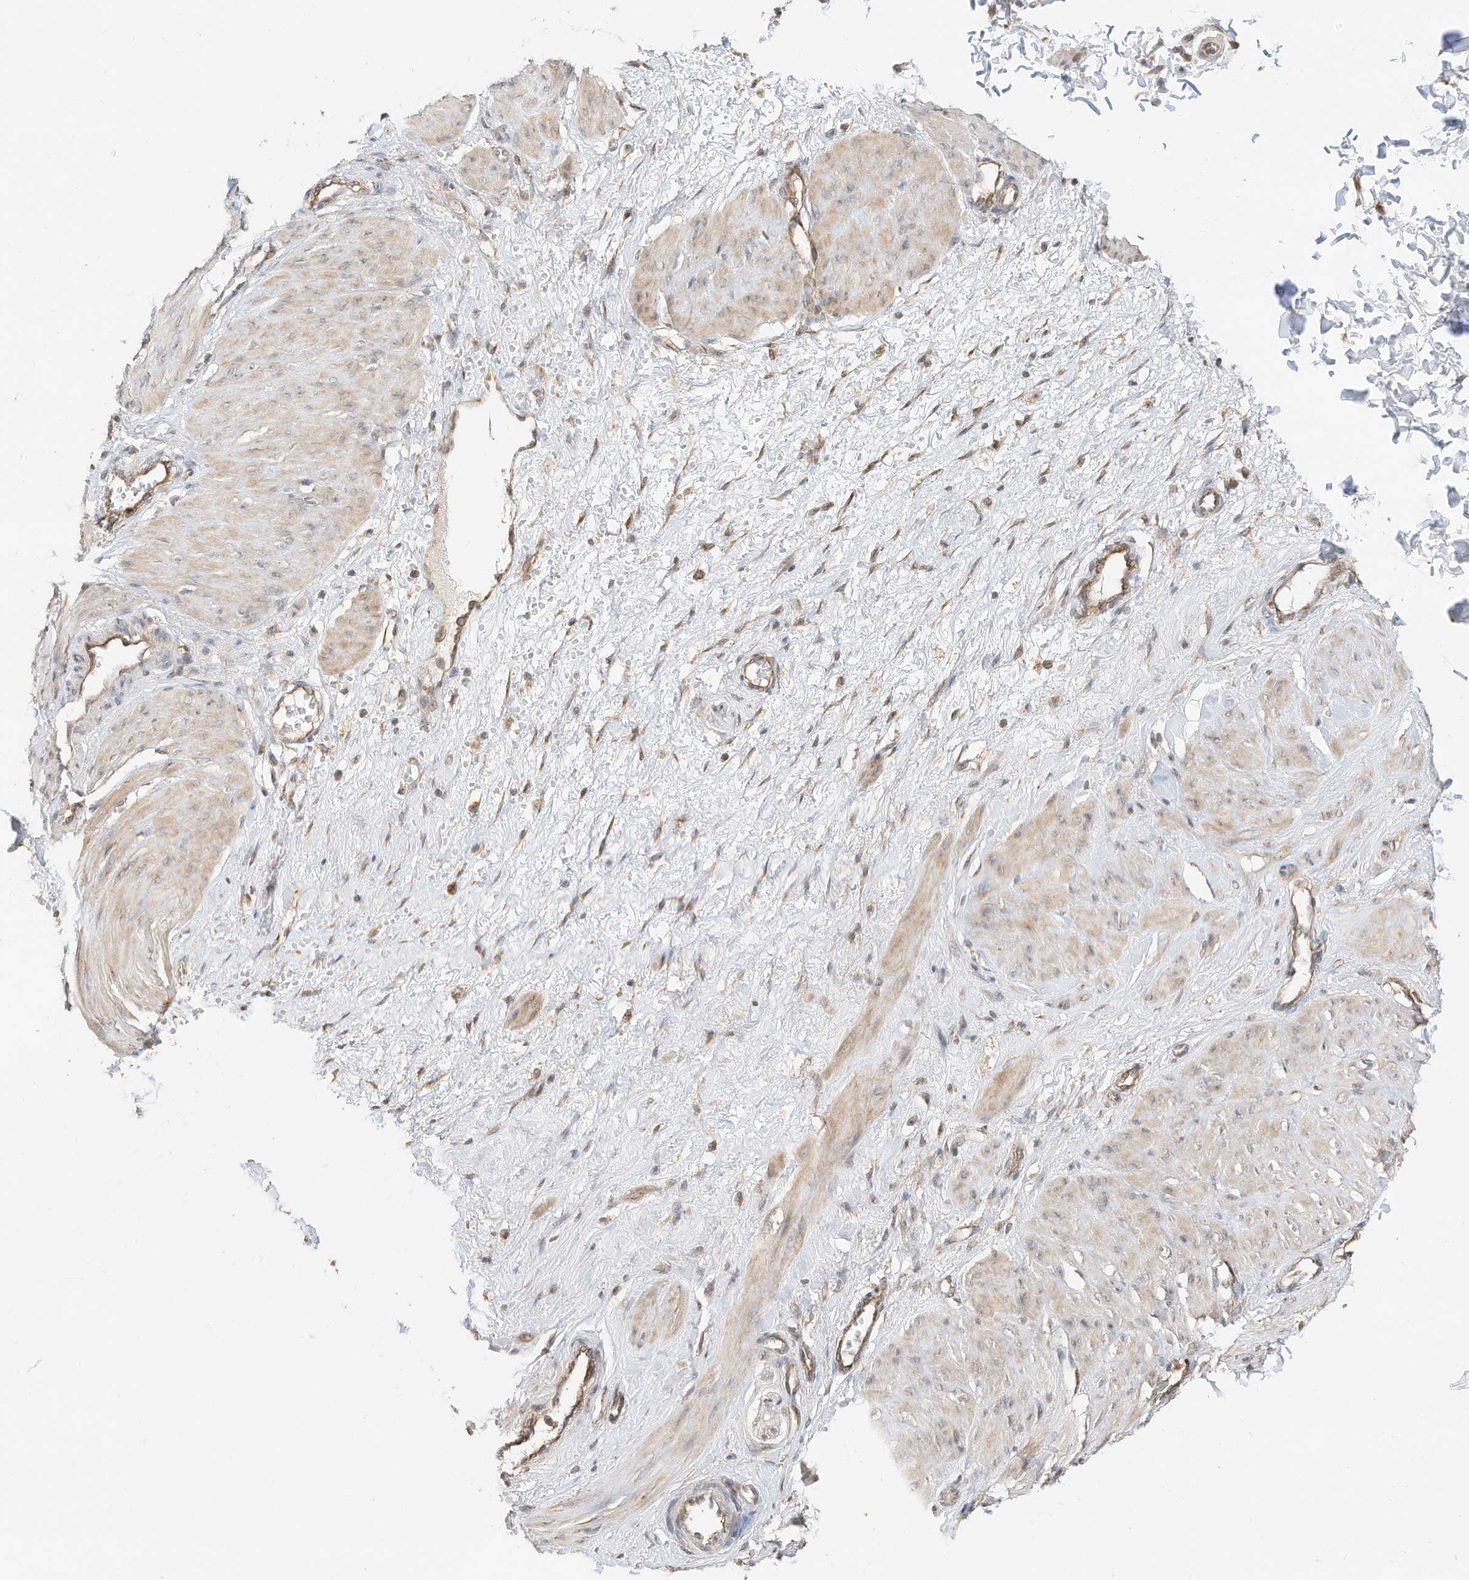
{"staining": {"intensity": "weak", "quantity": ">75%", "location": "cytoplasmic/membranous"}, "tissue": "smooth muscle", "cell_type": "Smooth muscle cells", "image_type": "normal", "snomed": [{"axis": "morphology", "description": "Normal tissue, NOS"}, {"axis": "topography", "description": "Endometrium"}], "caption": "Immunohistochemical staining of normal human smooth muscle demonstrates low levels of weak cytoplasmic/membranous expression in about >75% of smooth muscle cells. Using DAB (brown) and hematoxylin (blue) stains, captured at high magnification using brightfield microscopy.", "gene": "CAGE1", "patient": {"sex": "female", "age": 33}}